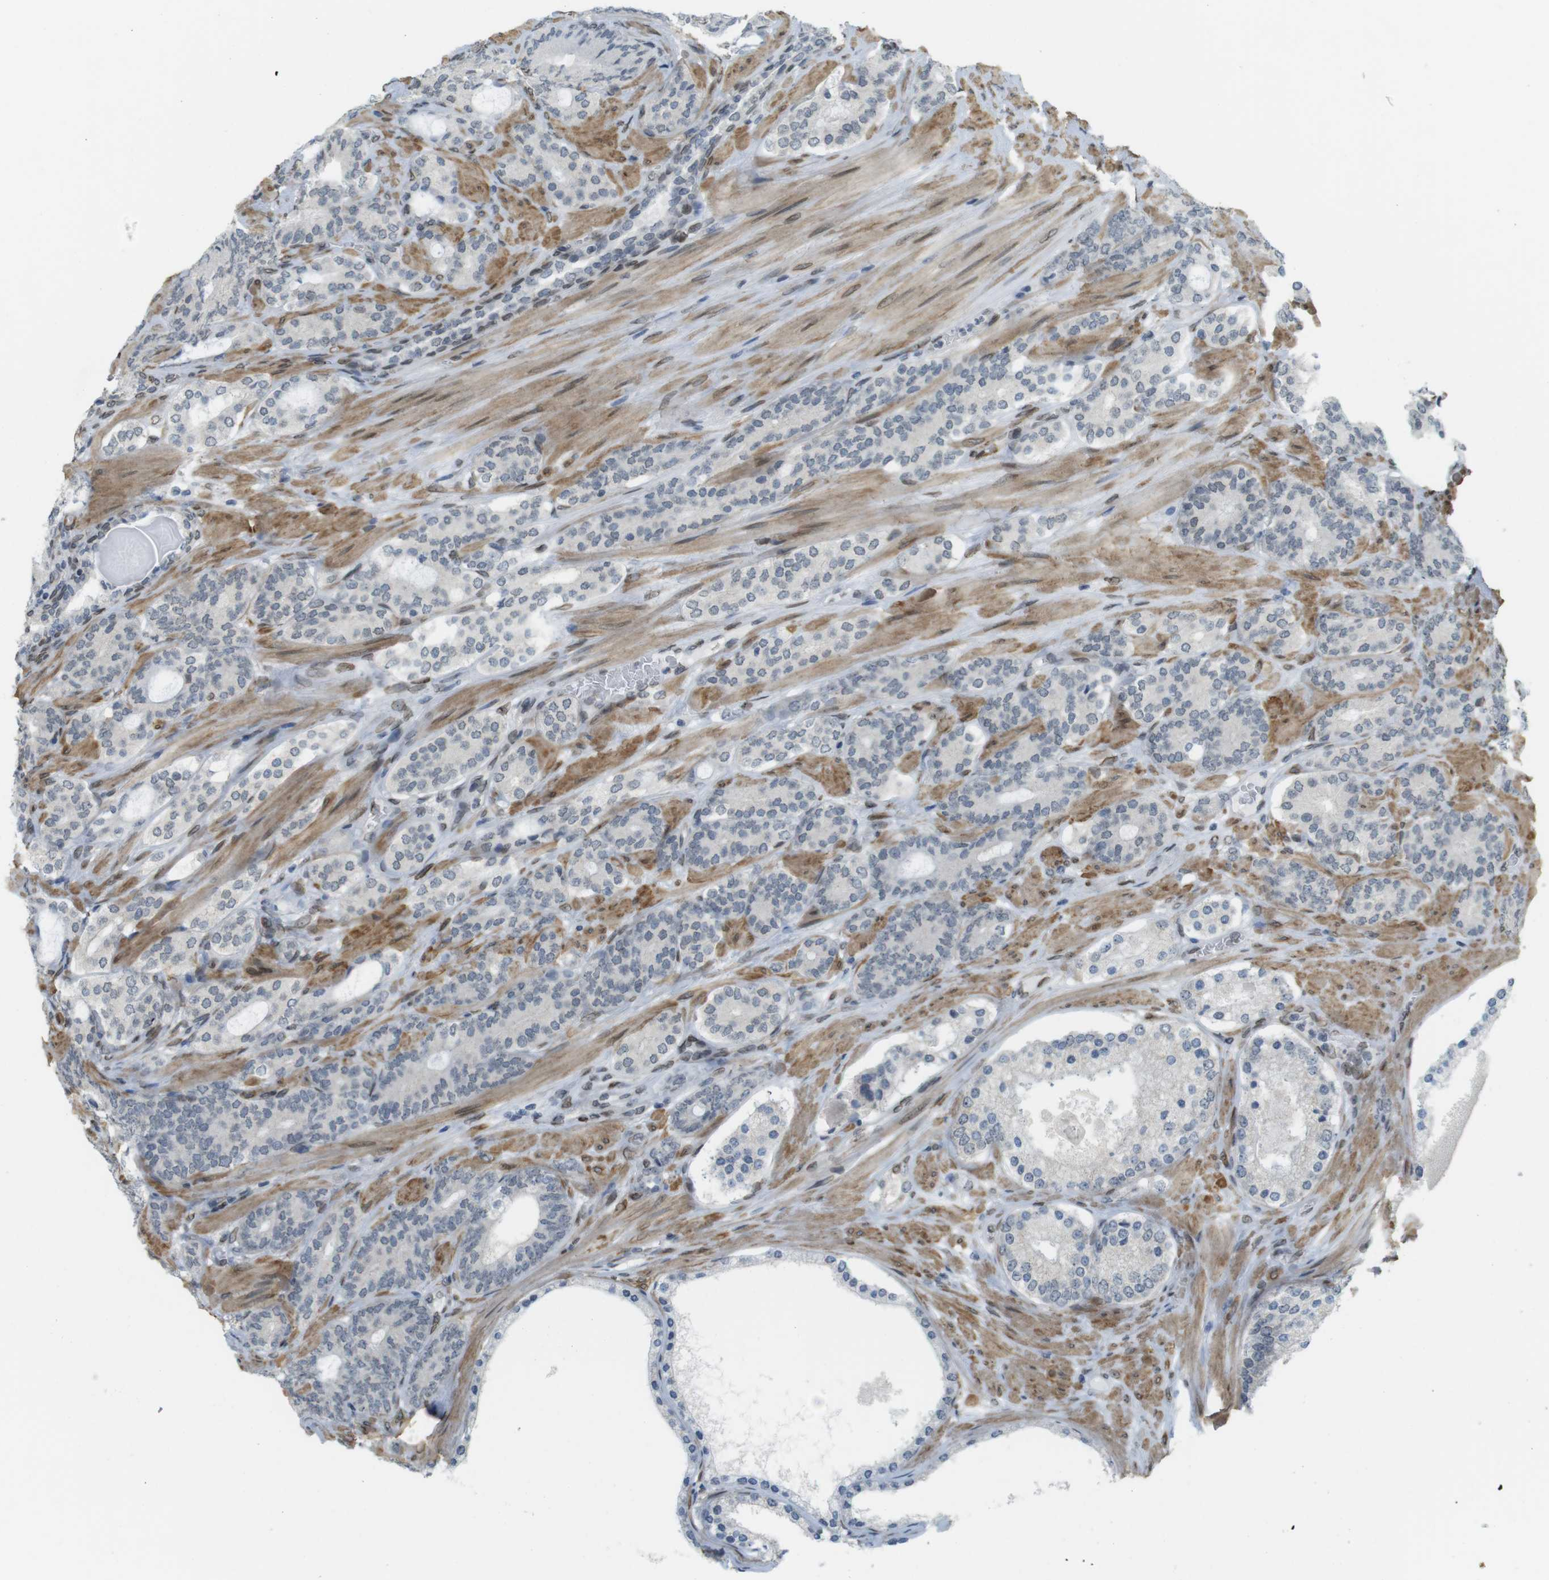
{"staining": {"intensity": "negative", "quantity": "none", "location": "none"}, "tissue": "prostate cancer", "cell_type": "Tumor cells", "image_type": "cancer", "snomed": [{"axis": "morphology", "description": "Adenocarcinoma, Low grade"}, {"axis": "topography", "description": "Prostate"}], "caption": "Immunohistochemical staining of human prostate cancer displays no significant expression in tumor cells.", "gene": "ARL6IP6", "patient": {"sex": "male", "age": 63}}